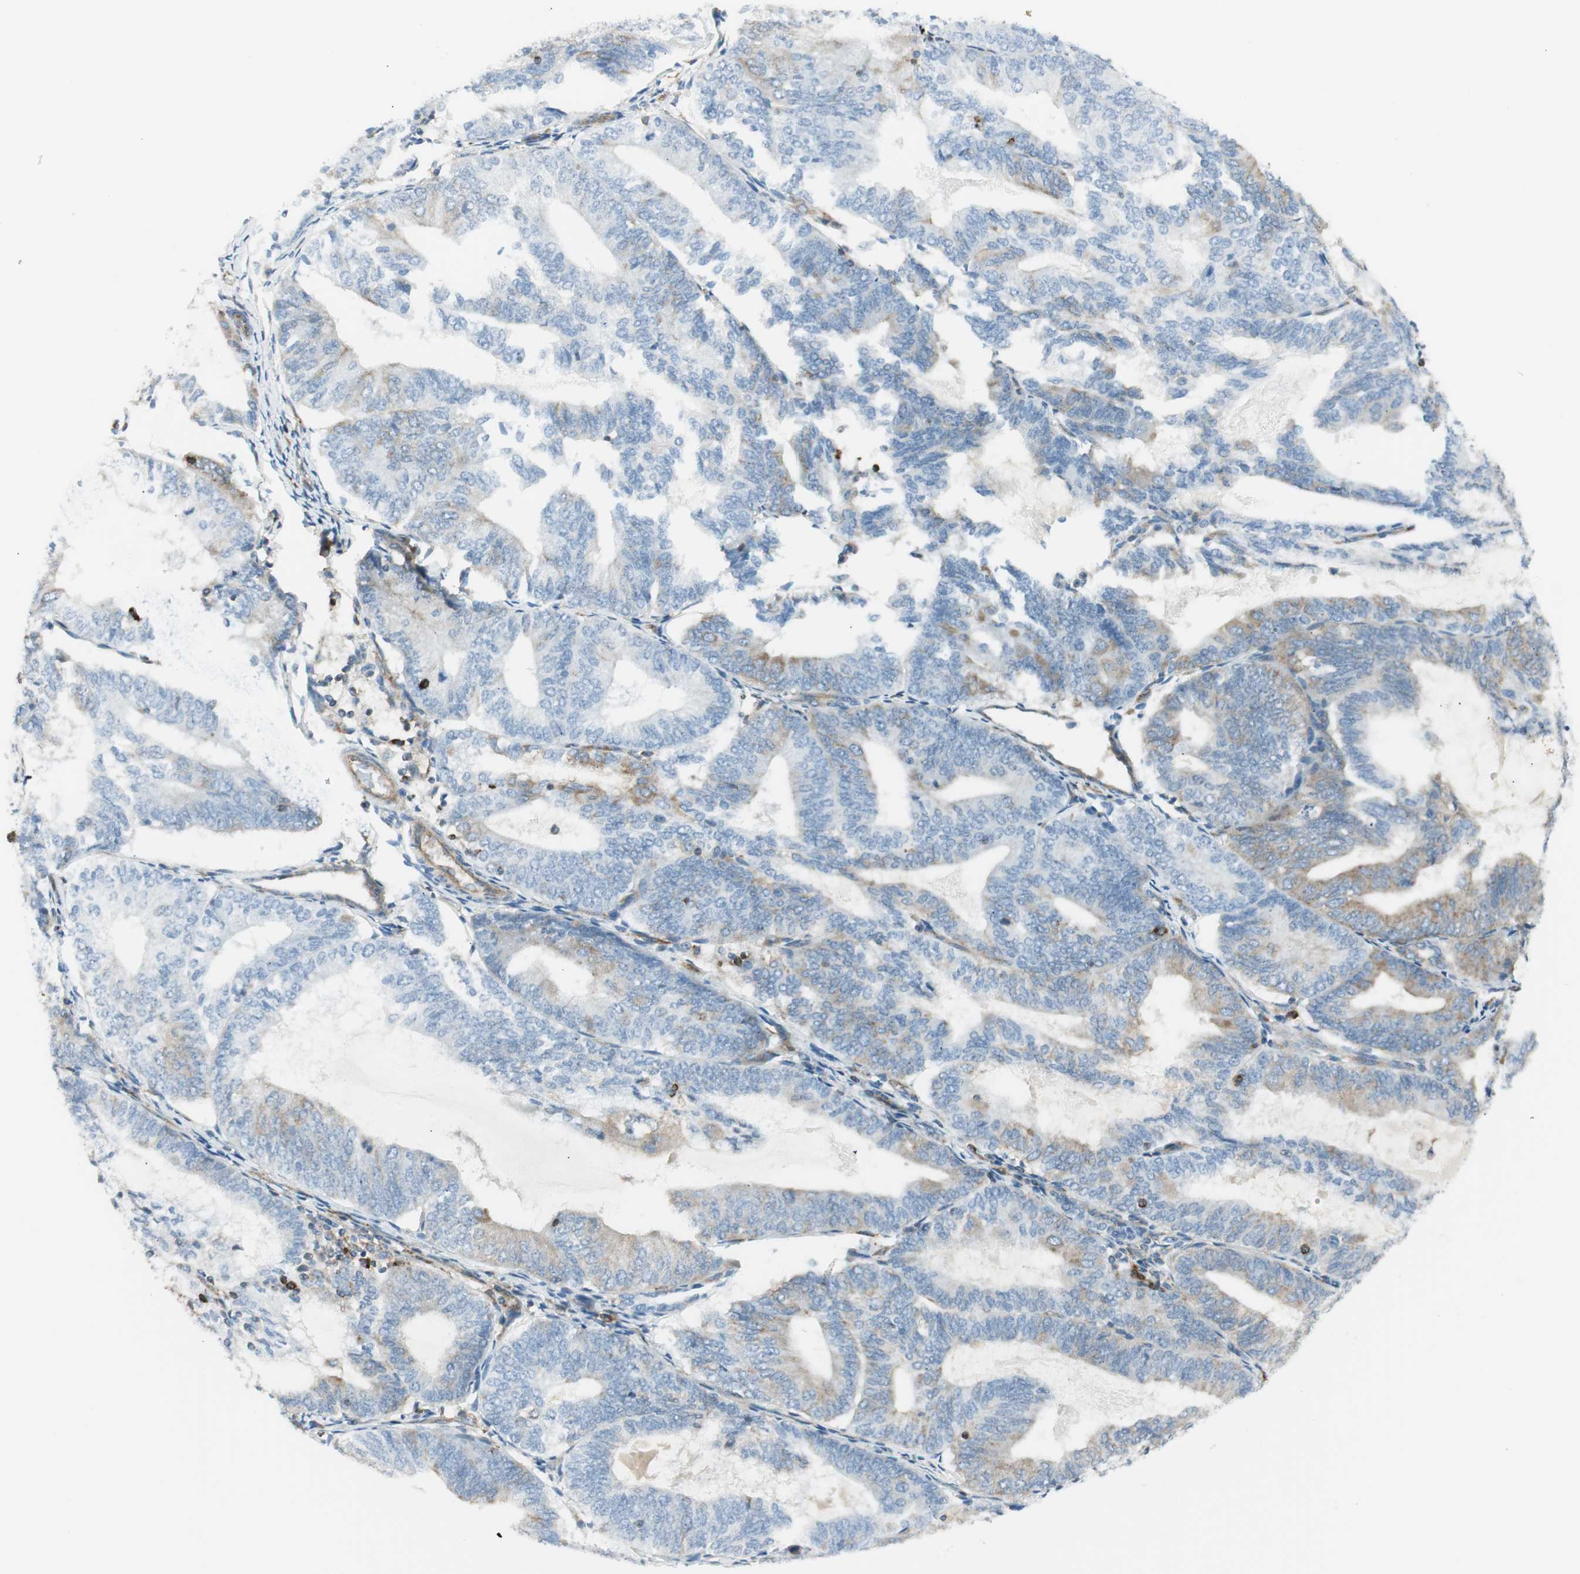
{"staining": {"intensity": "moderate", "quantity": "<25%", "location": "cytoplasmic/membranous"}, "tissue": "endometrial cancer", "cell_type": "Tumor cells", "image_type": "cancer", "snomed": [{"axis": "morphology", "description": "Adenocarcinoma, NOS"}, {"axis": "topography", "description": "Endometrium"}], "caption": "Endometrial cancer stained for a protein (brown) shows moderate cytoplasmic/membranous positive expression in about <25% of tumor cells.", "gene": "AGFG1", "patient": {"sex": "female", "age": 81}}